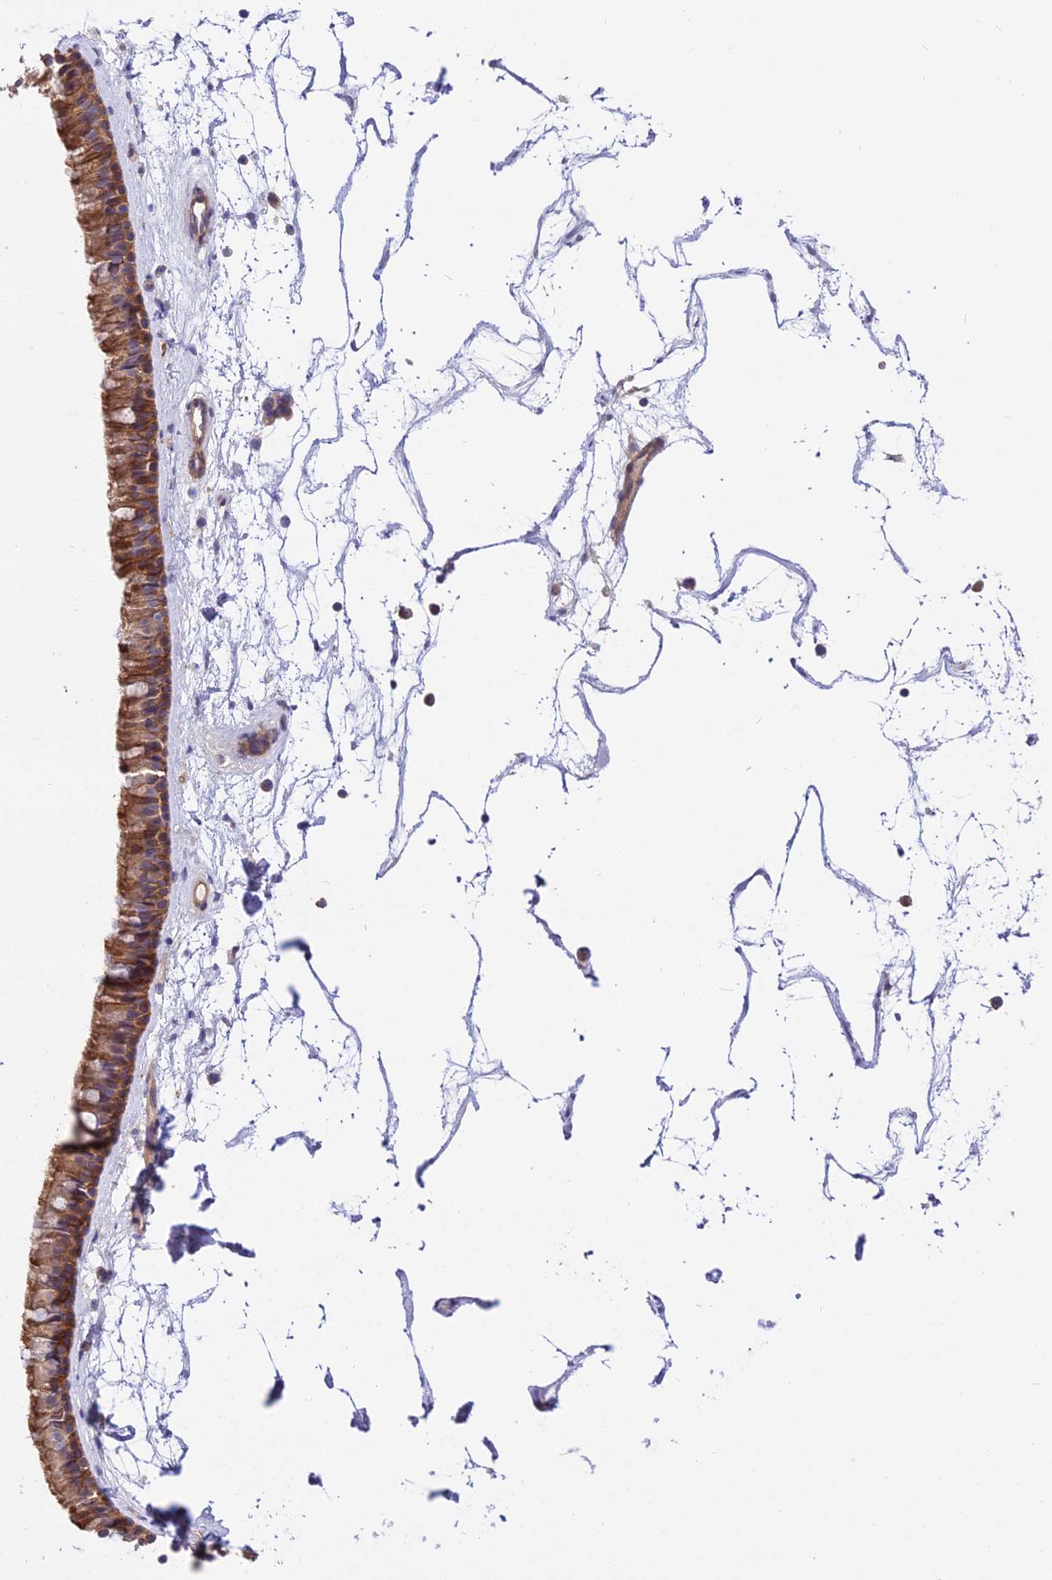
{"staining": {"intensity": "moderate", "quantity": ">75%", "location": "cytoplasmic/membranous"}, "tissue": "nasopharynx", "cell_type": "Respiratory epithelial cells", "image_type": "normal", "snomed": [{"axis": "morphology", "description": "Normal tissue, NOS"}, {"axis": "topography", "description": "Nasopharynx"}], "caption": "Respiratory epithelial cells demonstrate moderate cytoplasmic/membranous expression in about >75% of cells in normal nasopharynx.", "gene": "TRIM43B", "patient": {"sex": "male", "age": 64}}